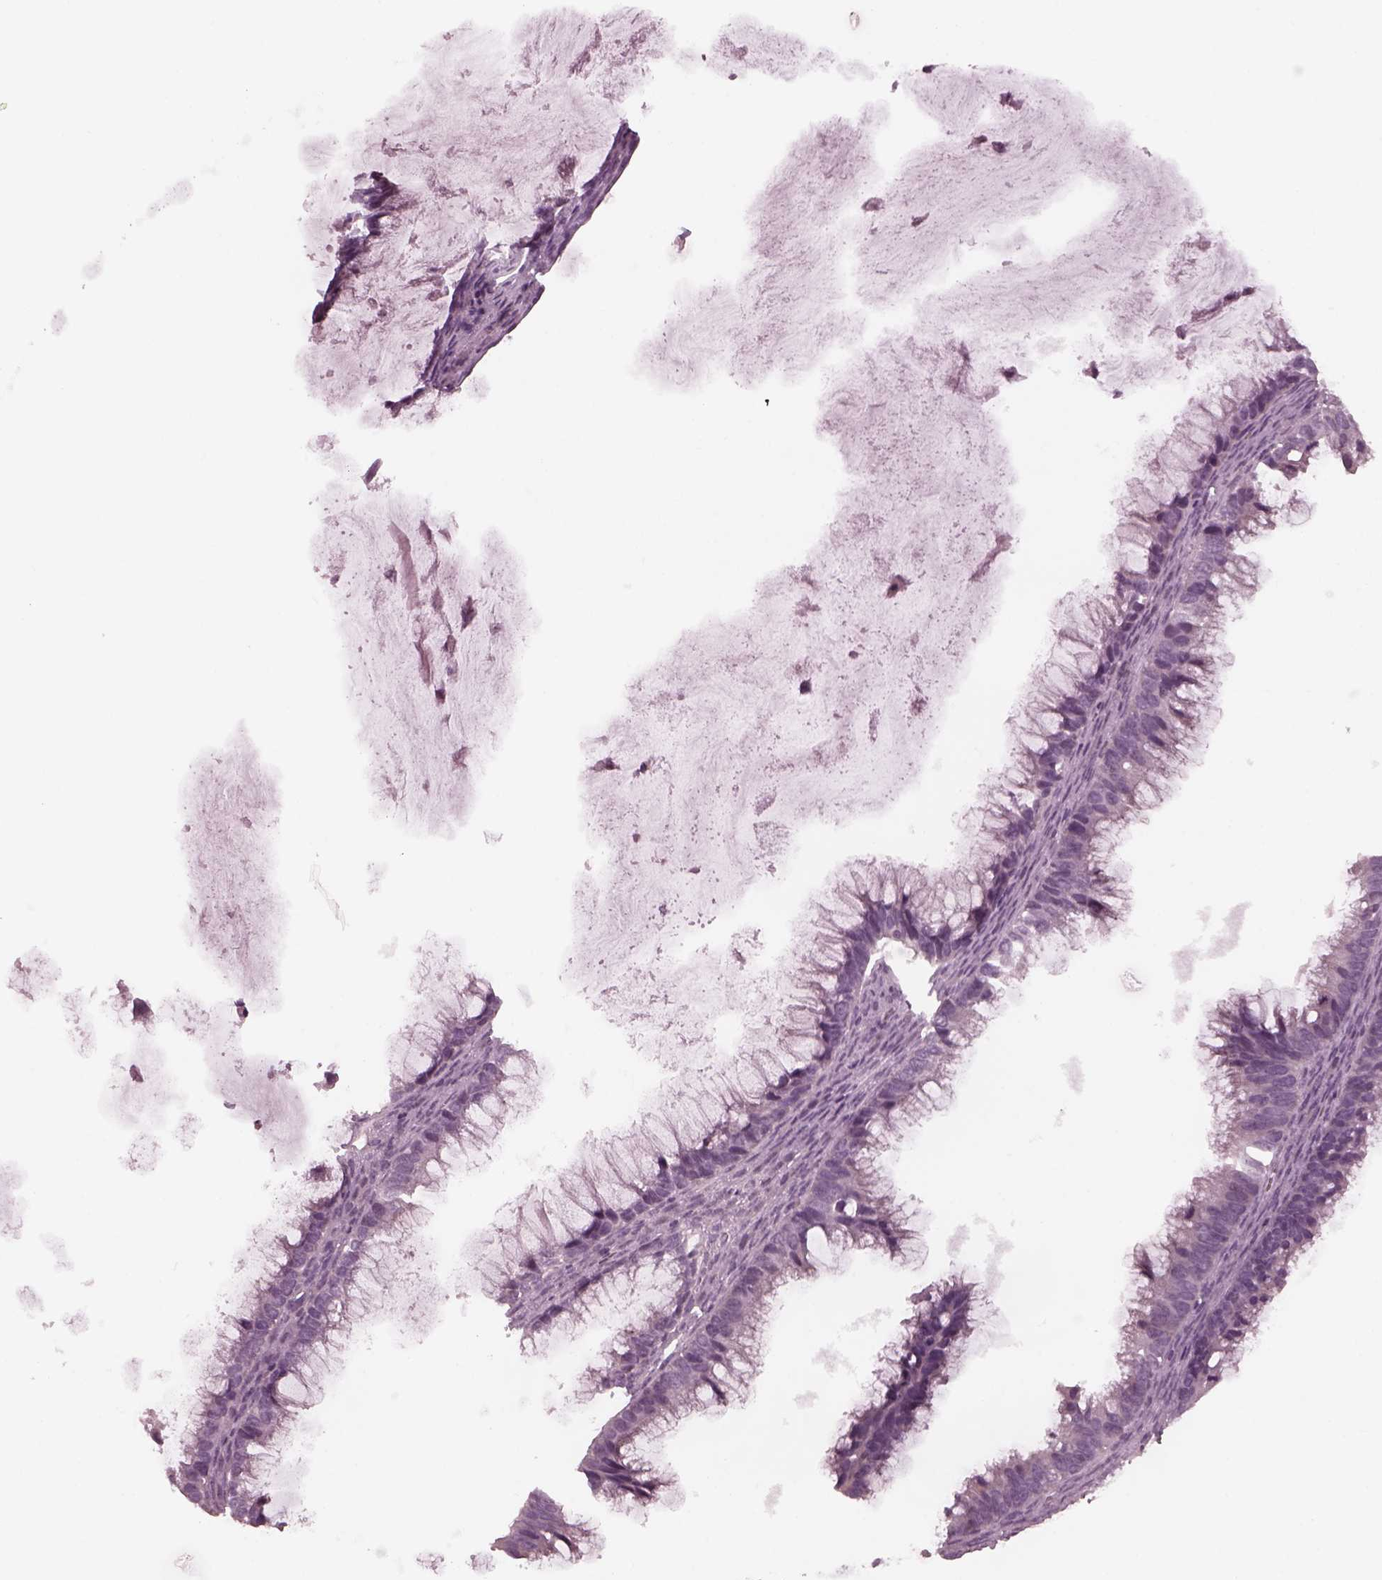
{"staining": {"intensity": "negative", "quantity": "none", "location": "none"}, "tissue": "ovarian cancer", "cell_type": "Tumor cells", "image_type": "cancer", "snomed": [{"axis": "morphology", "description": "Cystadenocarcinoma, mucinous, NOS"}, {"axis": "topography", "description": "Ovary"}], "caption": "The micrograph demonstrates no significant staining in tumor cells of ovarian cancer (mucinous cystadenocarcinoma).", "gene": "YY2", "patient": {"sex": "female", "age": 38}}